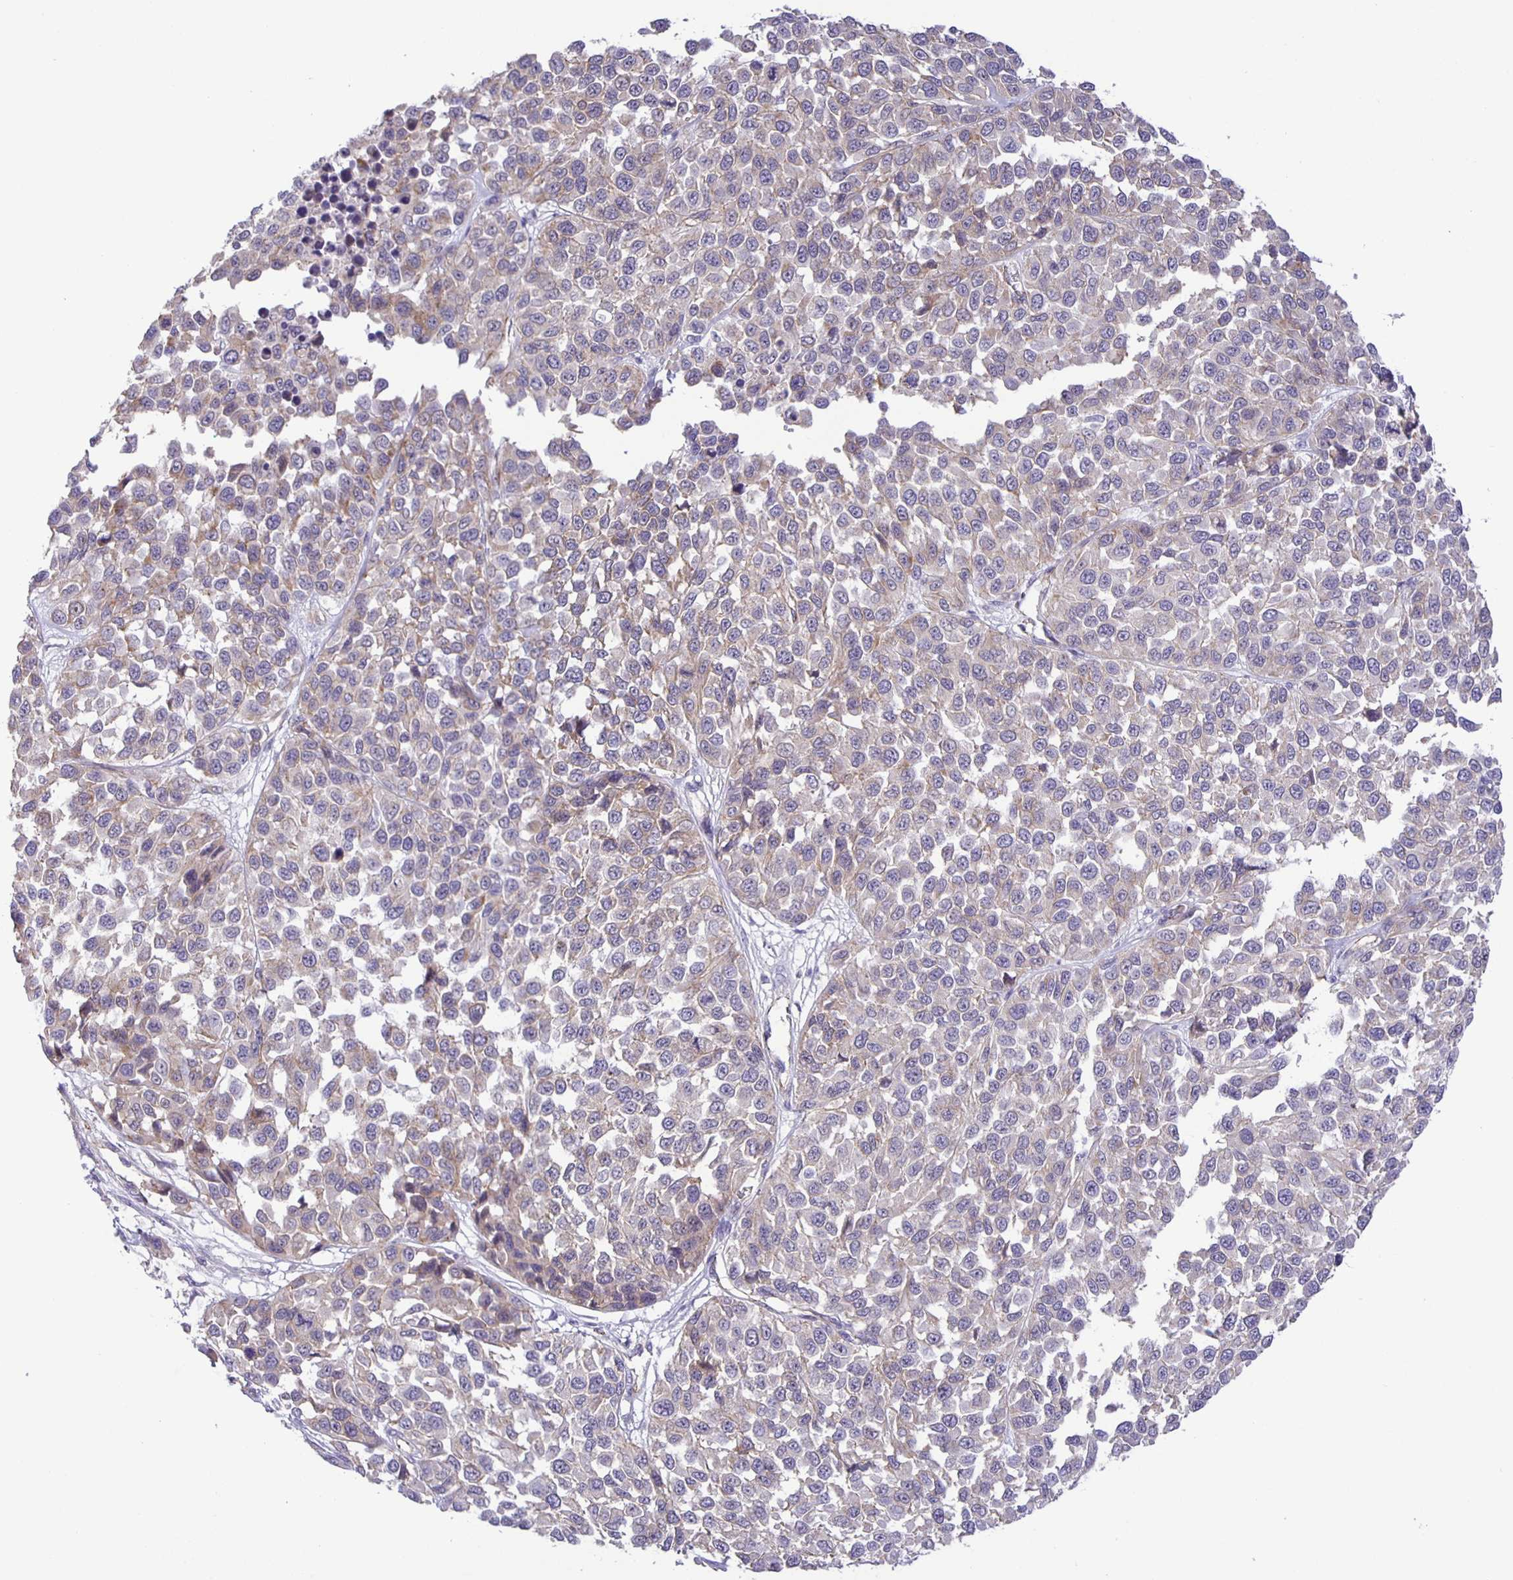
{"staining": {"intensity": "weak", "quantity": "<25%", "location": "cytoplasmic/membranous"}, "tissue": "melanoma", "cell_type": "Tumor cells", "image_type": "cancer", "snomed": [{"axis": "morphology", "description": "Malignant melanoma, NOS"}, {"axis": "topography", "description": "Skin"}], "caption": "Tumor cells are negative for brown protein staining in malignant melanoma. The staining is performed using DAB (3,3'-diaminobenzidine) brown chromogen with nuclei counter-stained in using hematoxylin.", "gene": "JMJD4", "patient": {"sex": "male", "age": 62}}